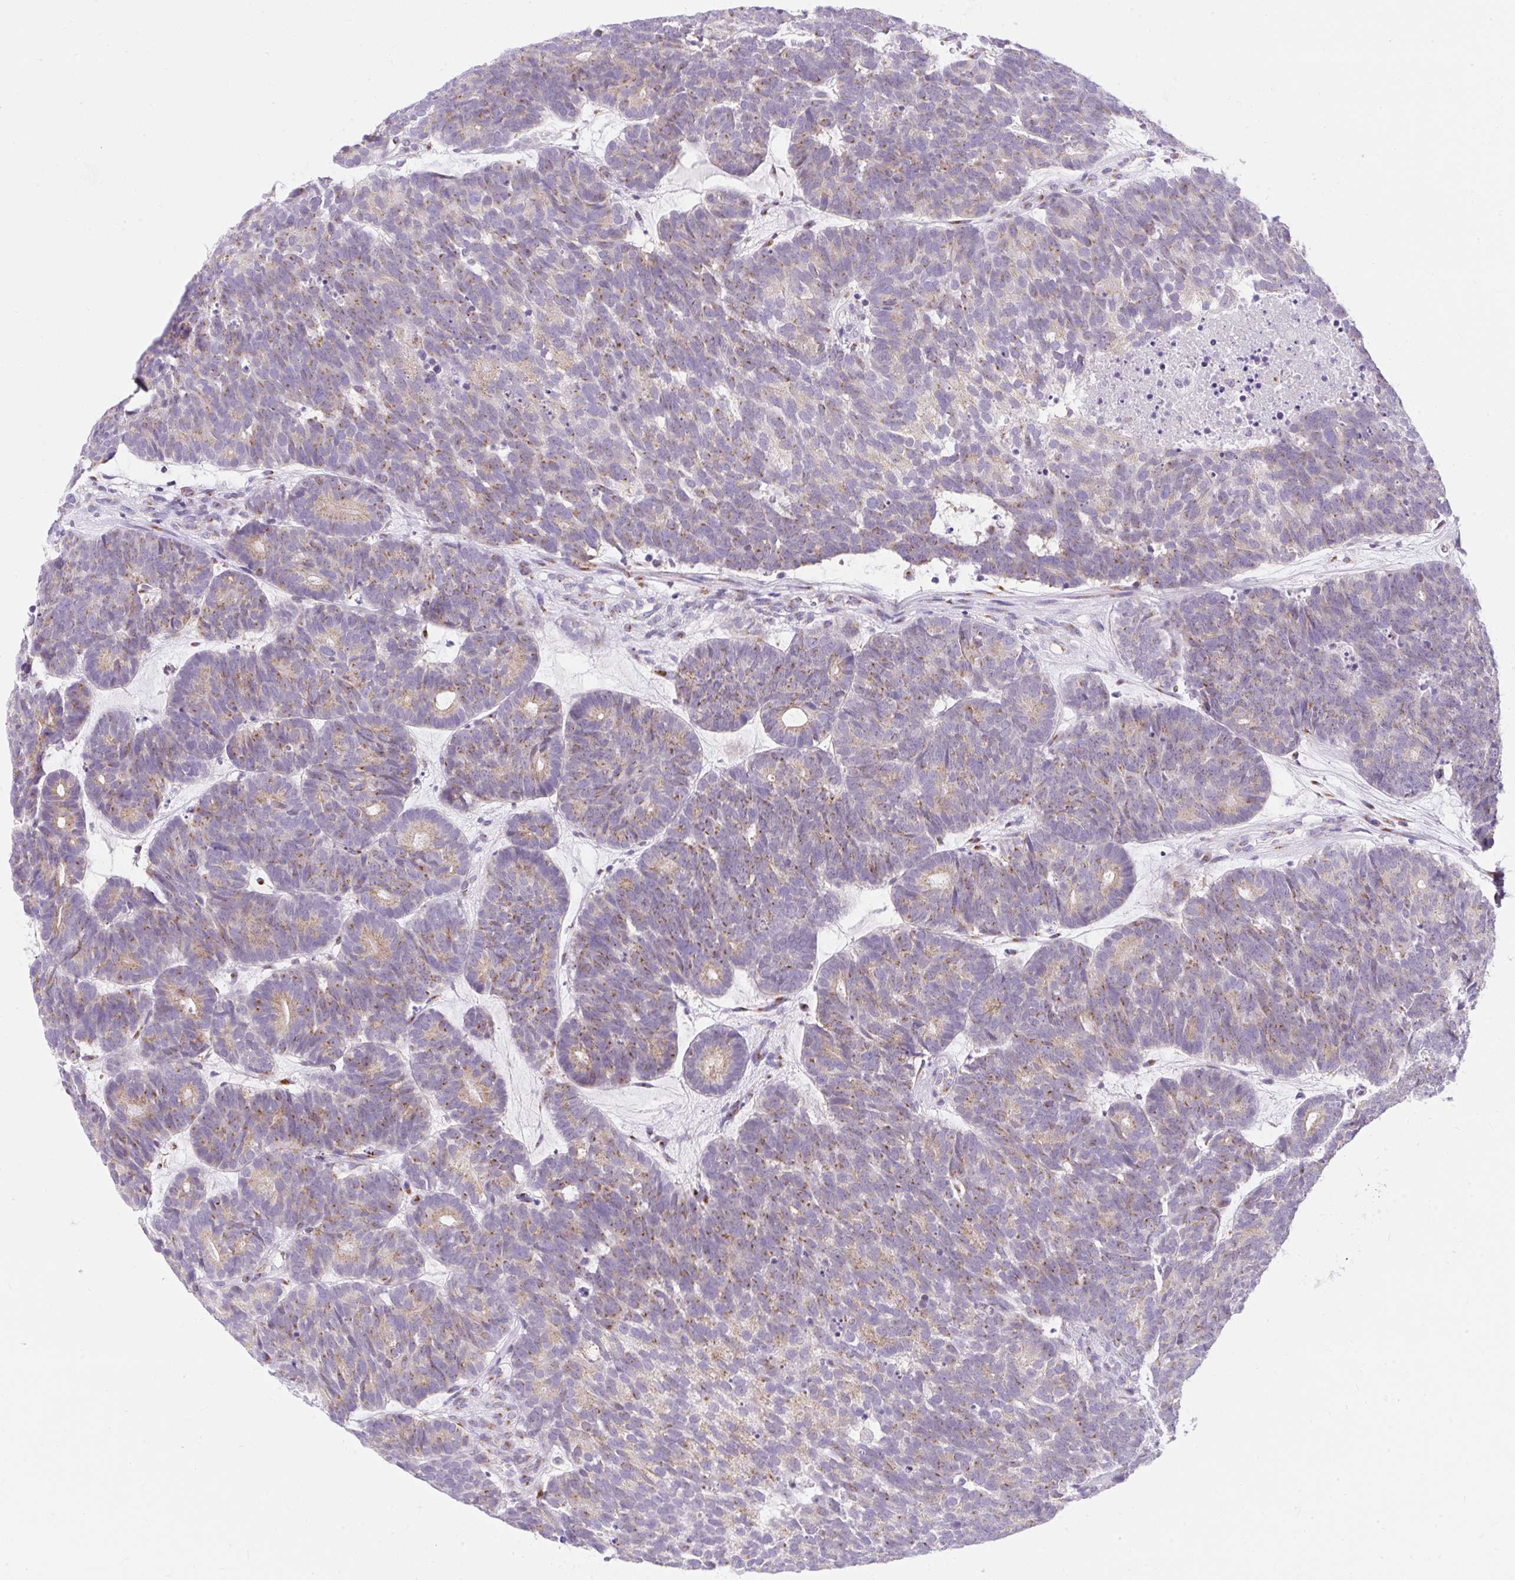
{"staining": {"intensity": "moderate", "quantity": "25%-75%", "location": "cytoplasmic/membranous"}, "tissue": "head and neck cancer", "cell_type": "Tumor cells", "image_type": "cancer", "snomed": [{"axis": "morphology", "description": "Adenocarcinoma, NOS"}, {"axis": "topography", "description": "Head-Neck"}], "caption": "This is an image of IHC staining of head and neck cancer (adenocarcinoma), which shows moderate staining in the cytoplasmic/membranous of tumor cells.", "gene": "GOLGA8A", "patient": {"sex": "female", "age": 81}}